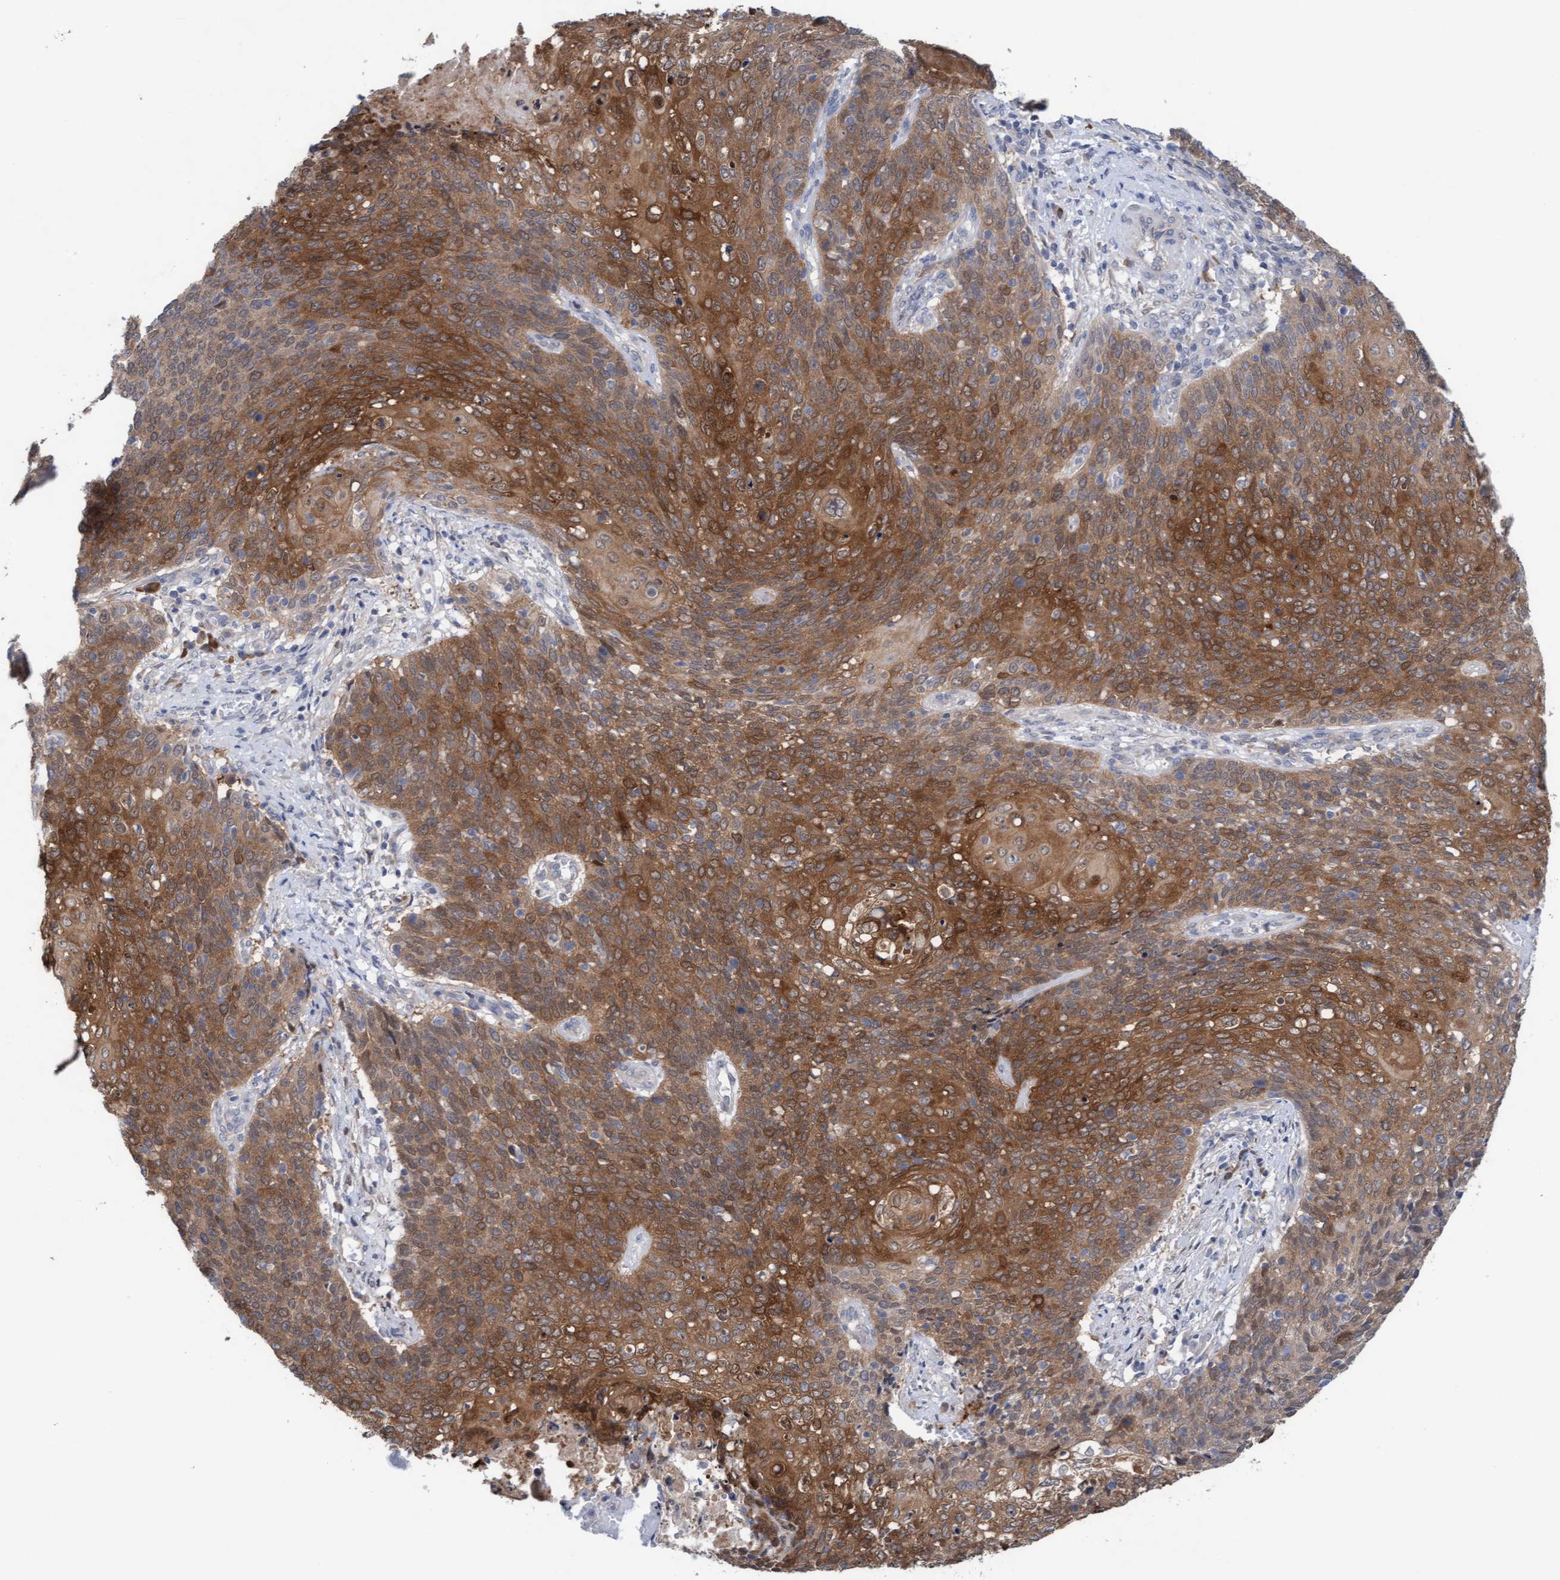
{"staining": {"intensity": "moderate", "quantity": ">75%", "location": "cytoplasmic/membranous"}, "tissue": "cervical cancer", "cell_type": "Tumor cells", "image_type": "cancer", "snomed": [{"axis": "morphology", "description": "Squamous cell carcinoma, NOS"}, {"axis": "topography", "description": "Cervix"}], "caption": "Tumor cells show medium levels of moderate cytoplasmic/membranous staining in approximately >75% of cells in human cervical cancer (squamous cell carcinoma).", "gene": "PLCD1", "patient": {"sex": "female", "age": 39}}